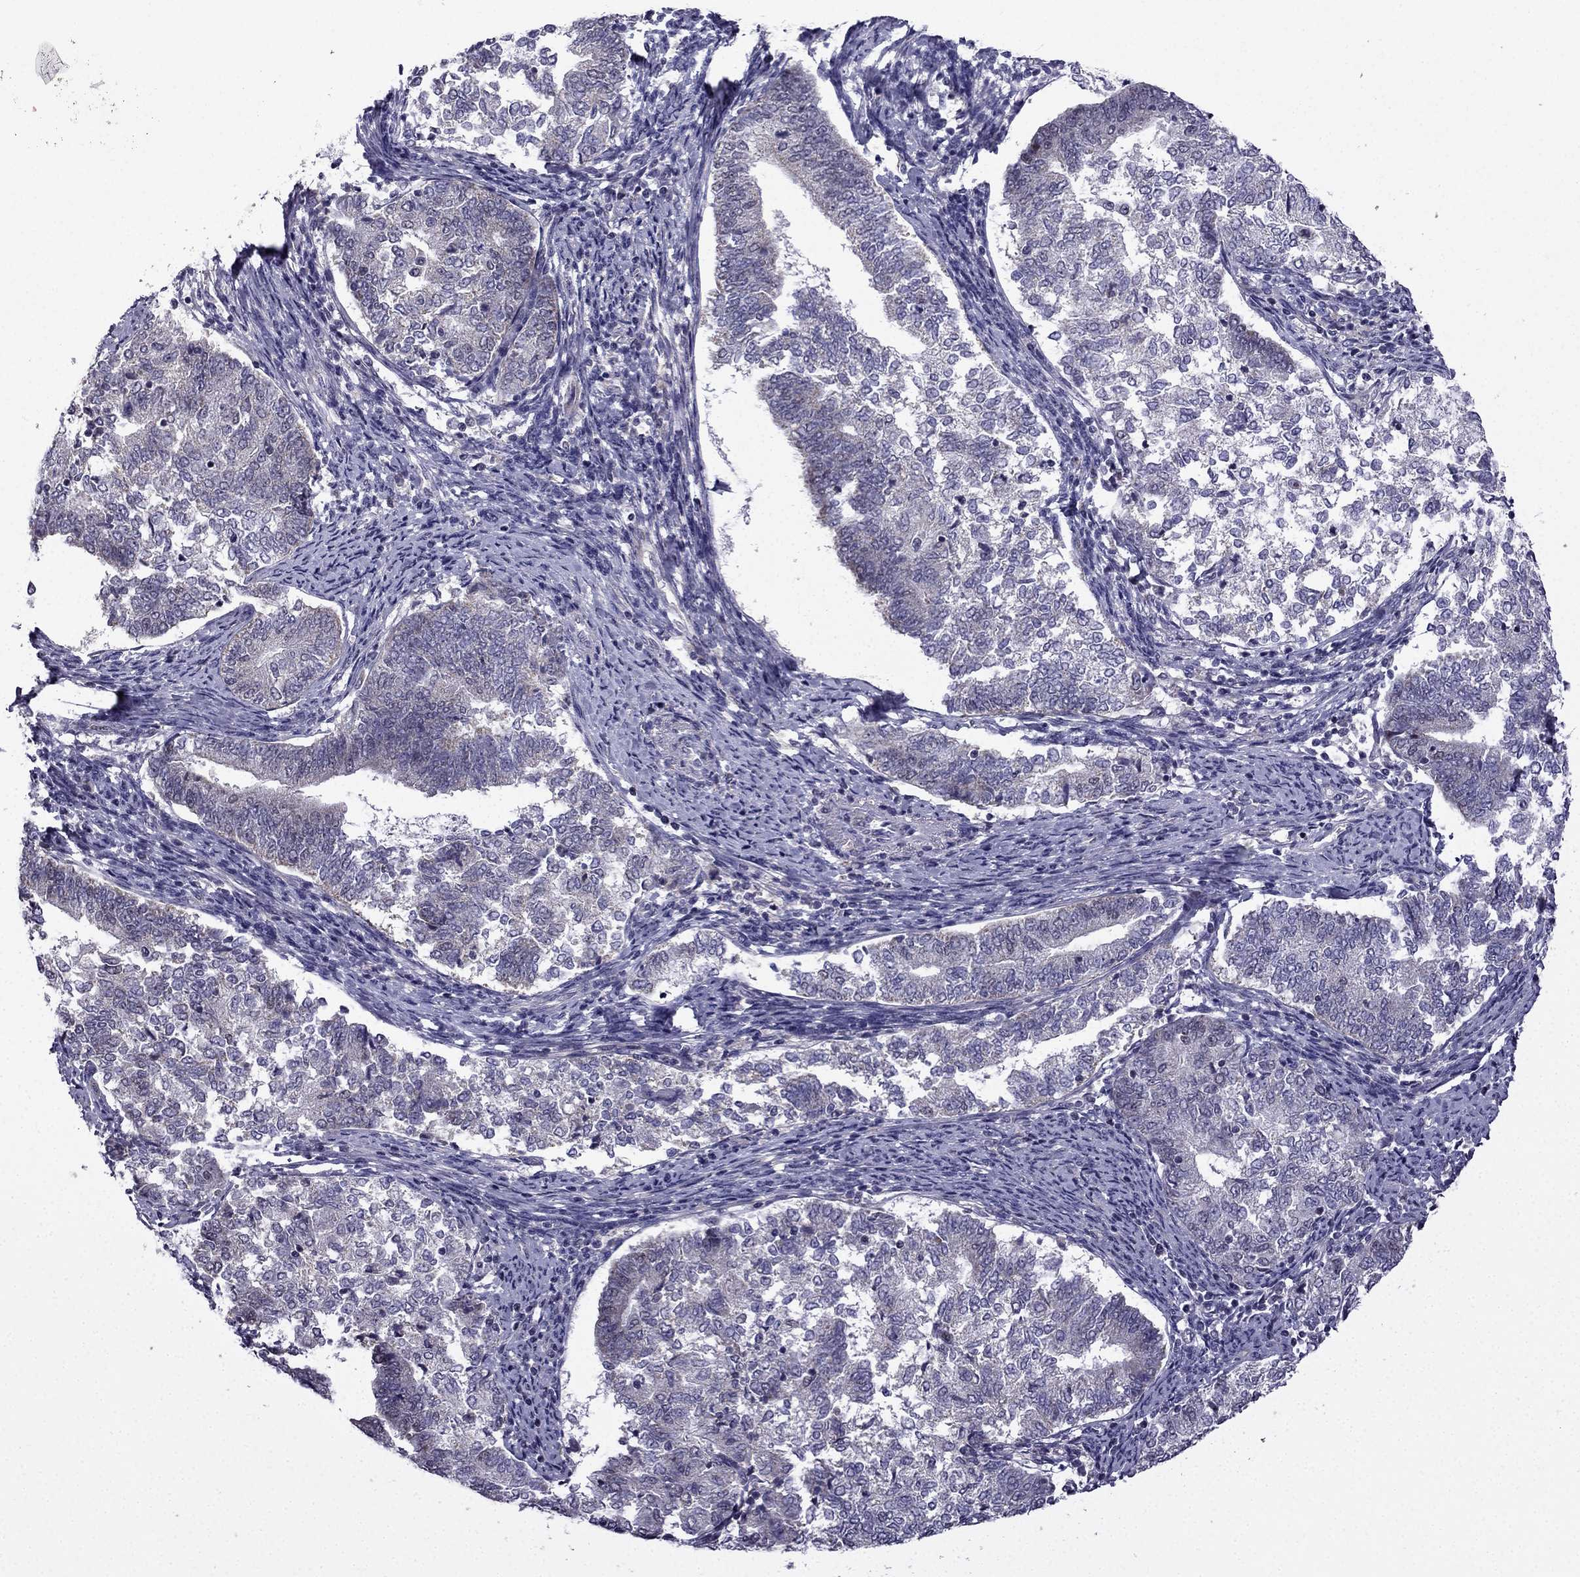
{"staining": {"intensity": "negative", "quantity": "none", "location": "none"}, "tissue": "endometrial cancer", "cell_type": "Tumor cells", "image_type": "cancer", "snomed": [{"axis": "morphology", "description": "Adenocarcinoma, NOS"}, {"axis": "topography", "description": "Endometrium"}], "caption": "There is no significant staining in tumor cells of endometrial cancer. (DAB IHC visualized using brightfield microscopy, high magnification).", "gene": "SLC6A2", "patient": {"sex": "female", "age": 65}}